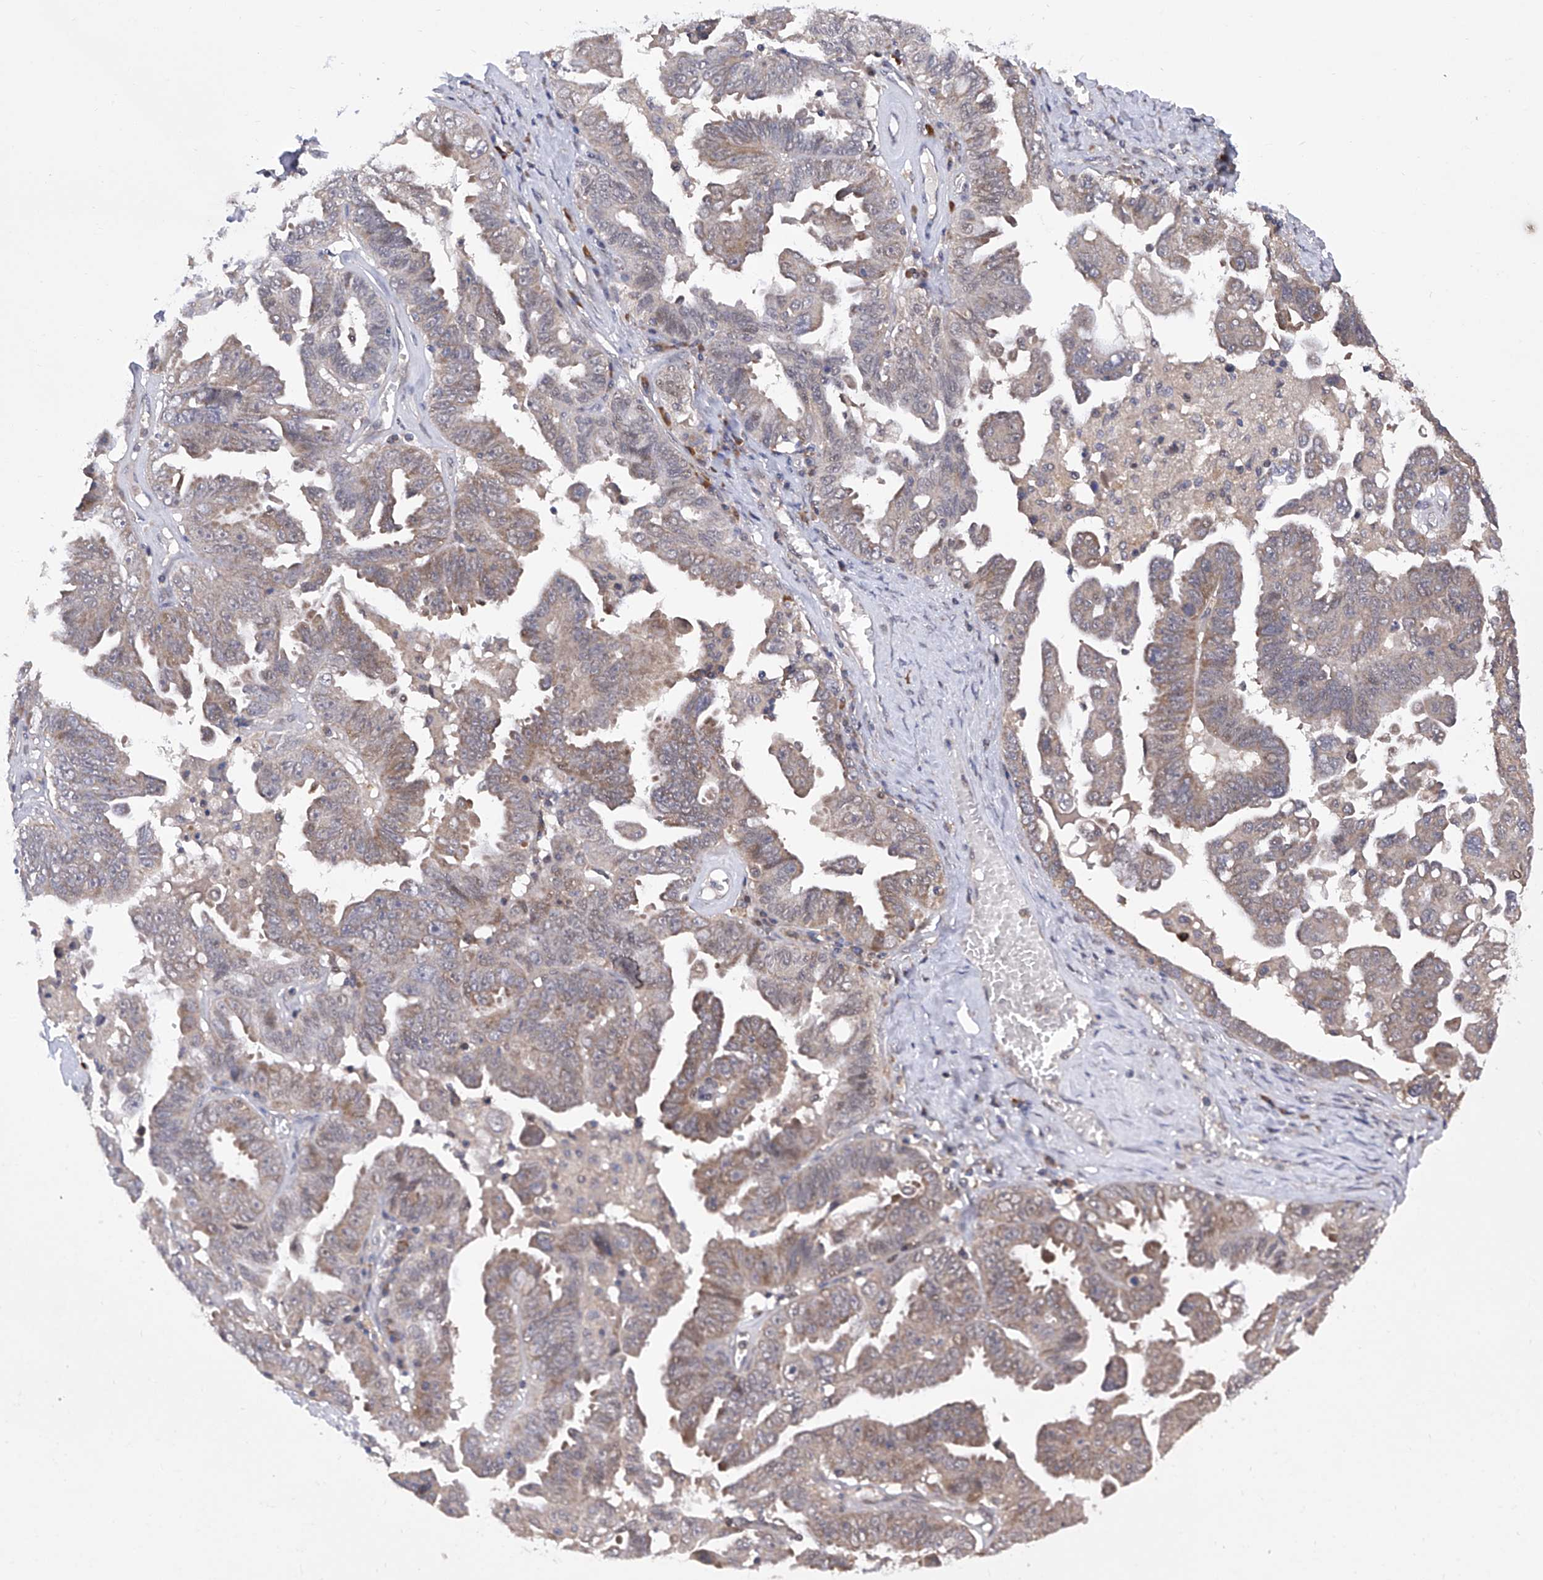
{"staining": {"intensity": "weak", "quantity": ">75%", "location": "cytoplasmic/membranous"}, "tissue": "ovarian cancer", "cell_type": "Tumor cells", "image_type": "cancer", "snomed": [{"axis": "morphology", "description": "Carcinoma, endometroid"}, {"axis": "topography", "description": "Ovary"}], "caption": "Protein positivity by IHC exhibits weak cytoplasmic/membranous positivity in about >75% of tumor cells in ovarian cancer.", "gene": "USP45", "patient": {"sex": "female", "age": 62}}